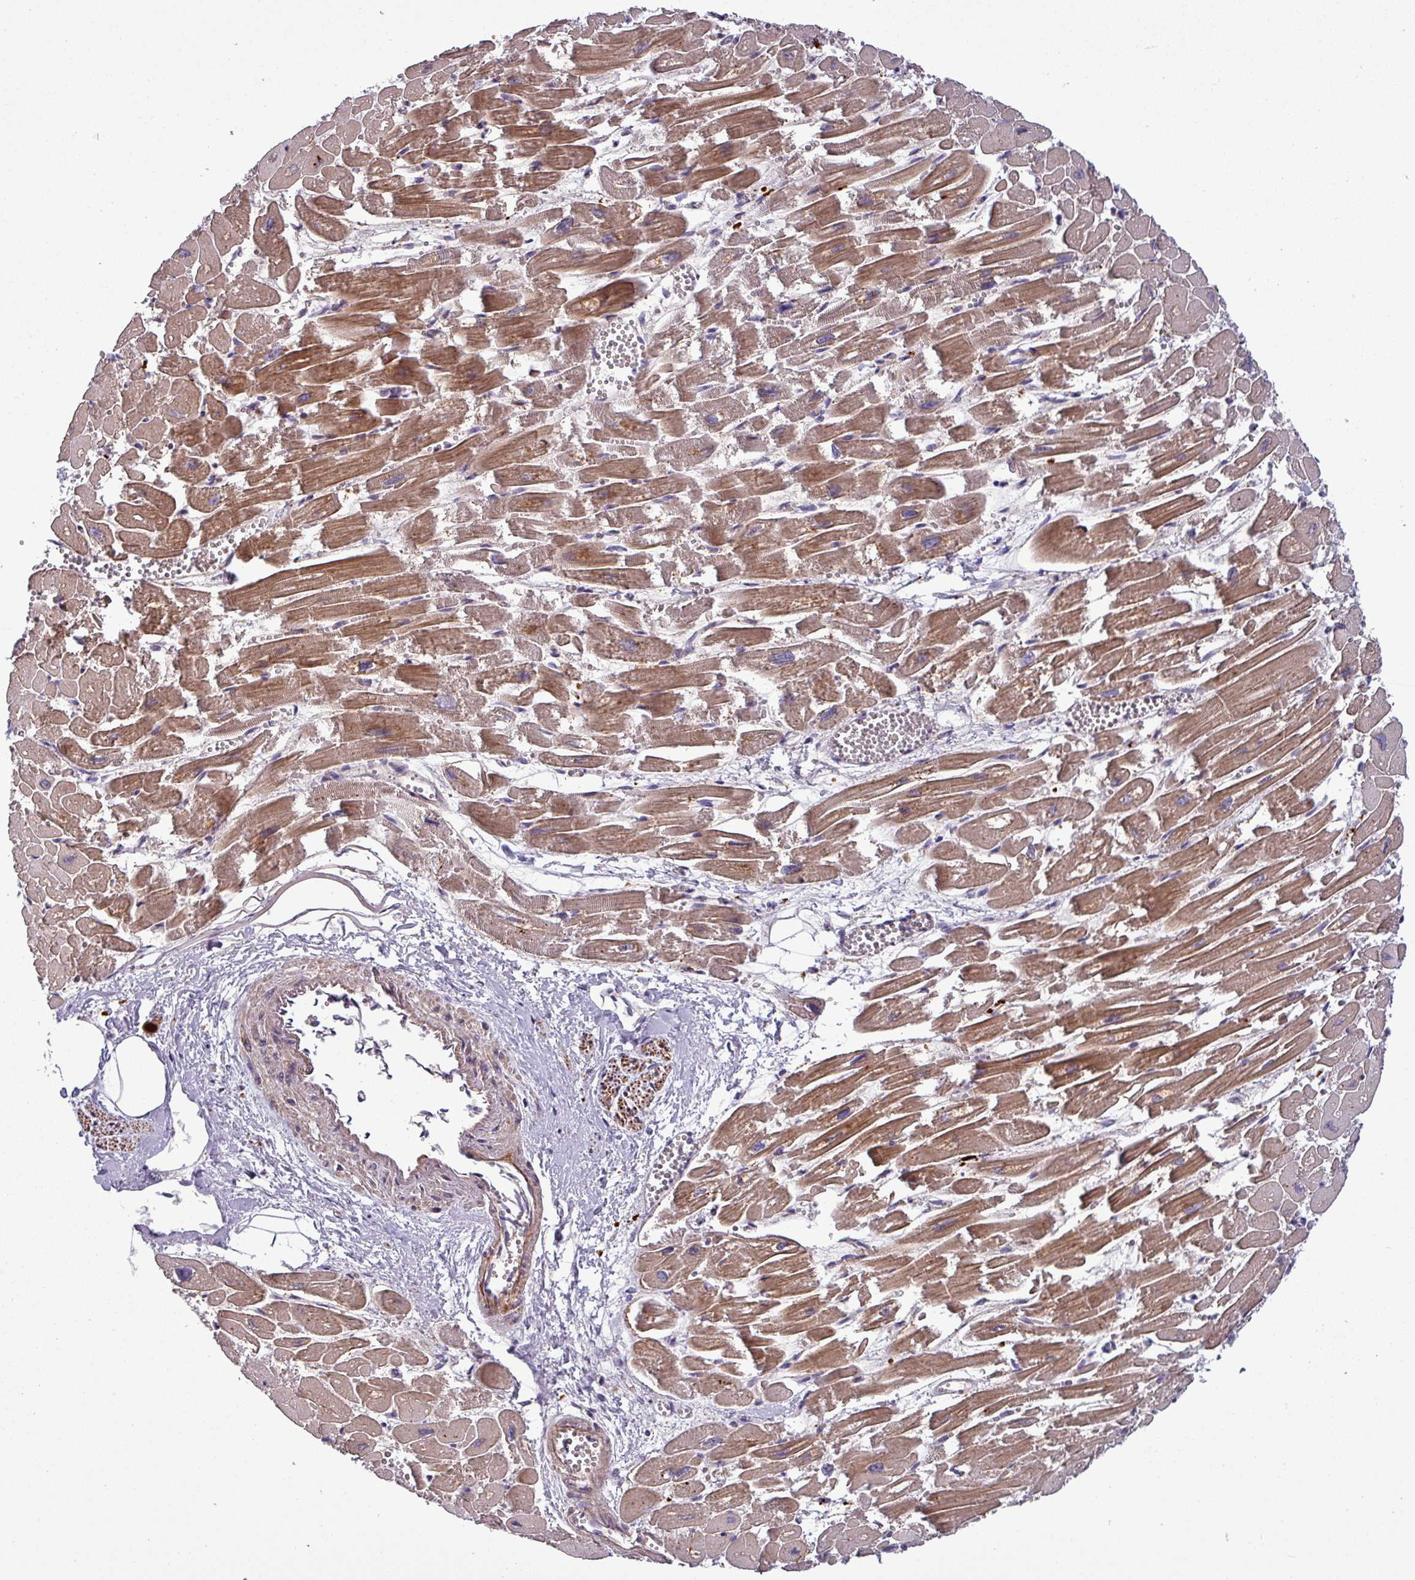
{"staining": {"intensity": "moderate", "quantity": ">75%", "location": "cytoplasmic/membranous"}, "tissue": "heart muscle", "cell_type": "Cardiomyocytes", "image_type": "normal", "snomed": [{"axis": "morphology", "description": "Normal tissue, NOS"}, {"axis": "topography", "description": "Heart"}], "caption": "A medium amount of moderate cytoplasmic/membranous staining is present in about >75% of cardiomyocytes in benign heart muscle.", "gene": "PUS1", "patient": {"sex": "male", "age": 54}}